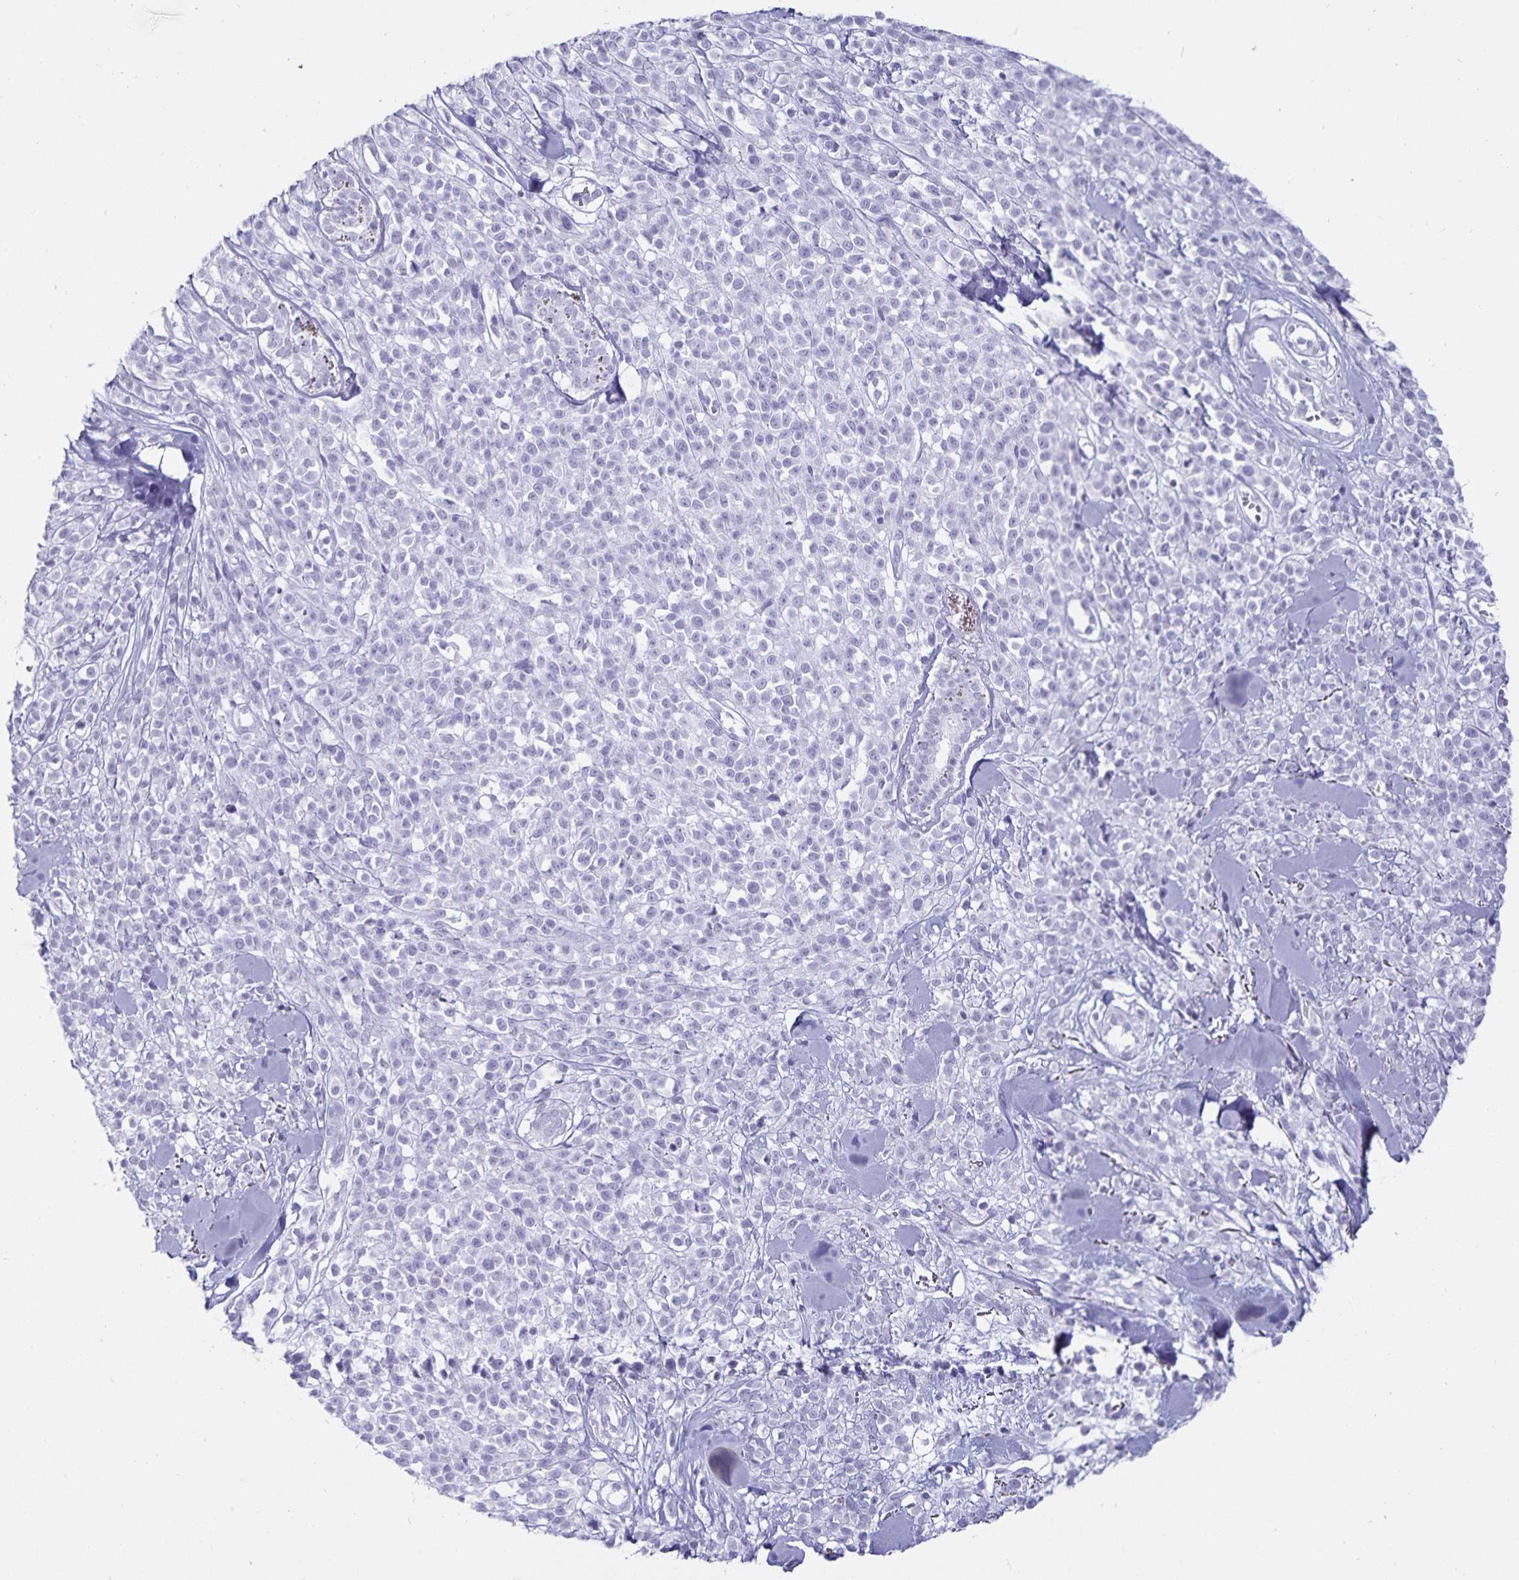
{"staining": {"intensity": "negative", "quantity": "none", "location": "none"}, "tissue": "melanoma", "cell_type": "Tumor cells", "image_type": "cancer", "snomed": [{"axis": "morphology", "description": "Malignant melanoma, NOS"}, {"axis": "topography", "description": "Skin"}, {"axis": "topography", "description": "Skin of trunk"}], "caption": "Tumor cells show no significant positivity in malignant melanoma.", "gene": "DEFA6", "patient": {"sex": "male", "age": 74}}